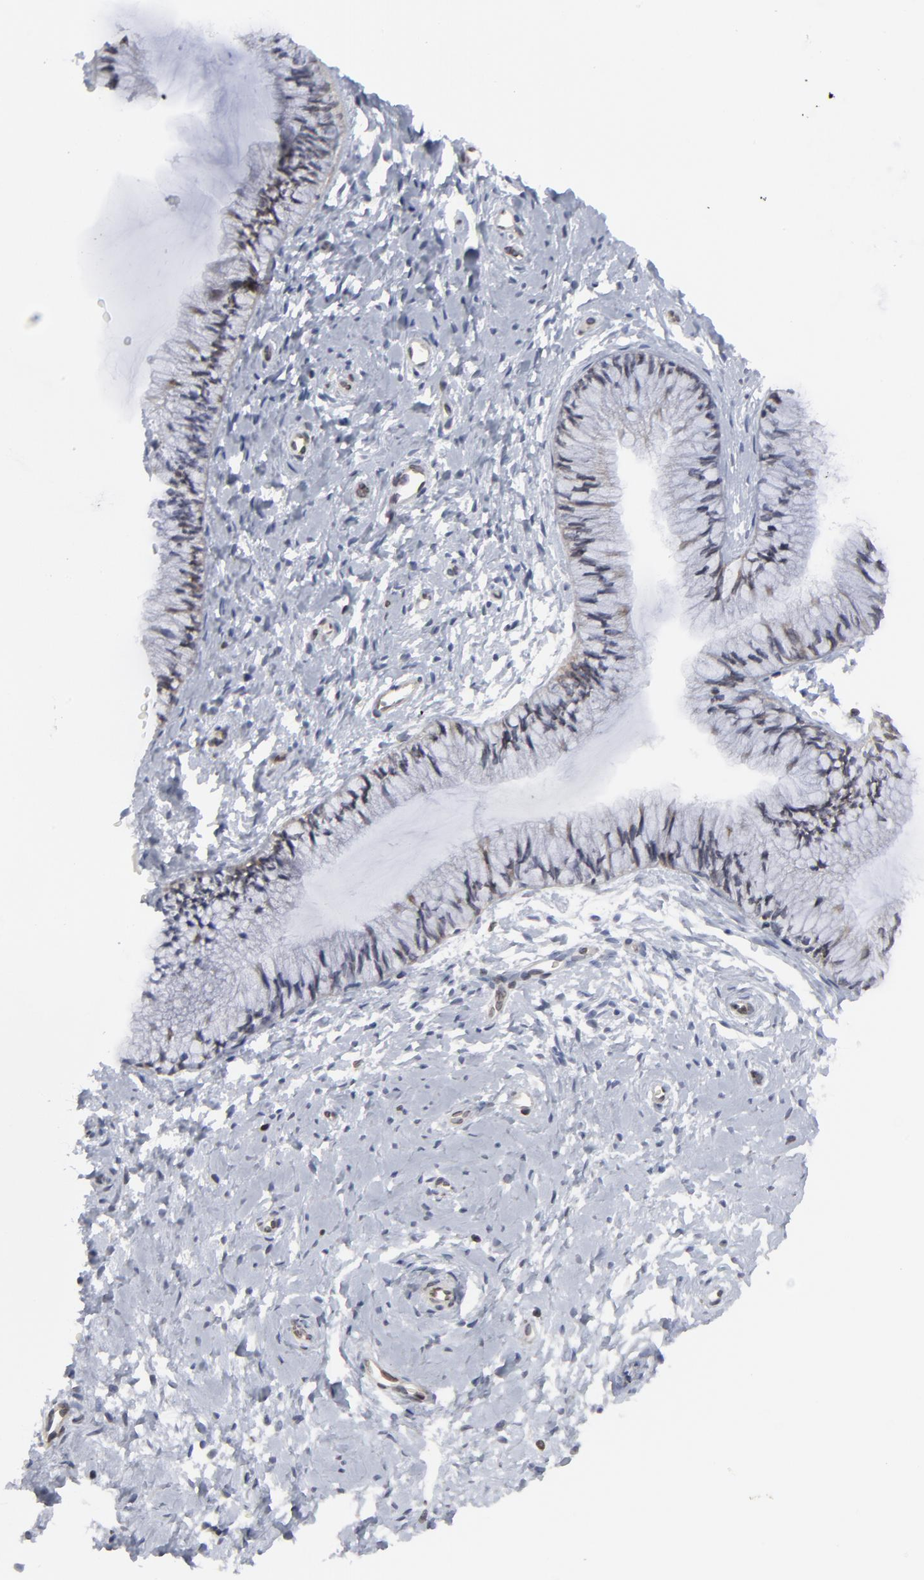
{"staining": {"intensity": "moderate", "quantity": ">75%", "location": "cytoplasmic/membranous,nuclear"}, "tissue": "cervix", "cell_type": "Glandular cells", "image_type": "normal", "snomed": [{"axis": "morphology", "description": "Normal tissue, NOS"}, {"axis": "topography", "description": "Cervix"}], "caption": "Immunohistochemical staining of benign human cervix exhibits >75% levels of moderate cytoplasmic/membranous,nuclear protein expression in approximately >75% of glandular cells. (DAB (3,3'-diaminobenzidine) = brown stain, brightfield microscopy at high magnification).", "gene": "SYNE2", "patient": {"sex": "female", "age": 46}}